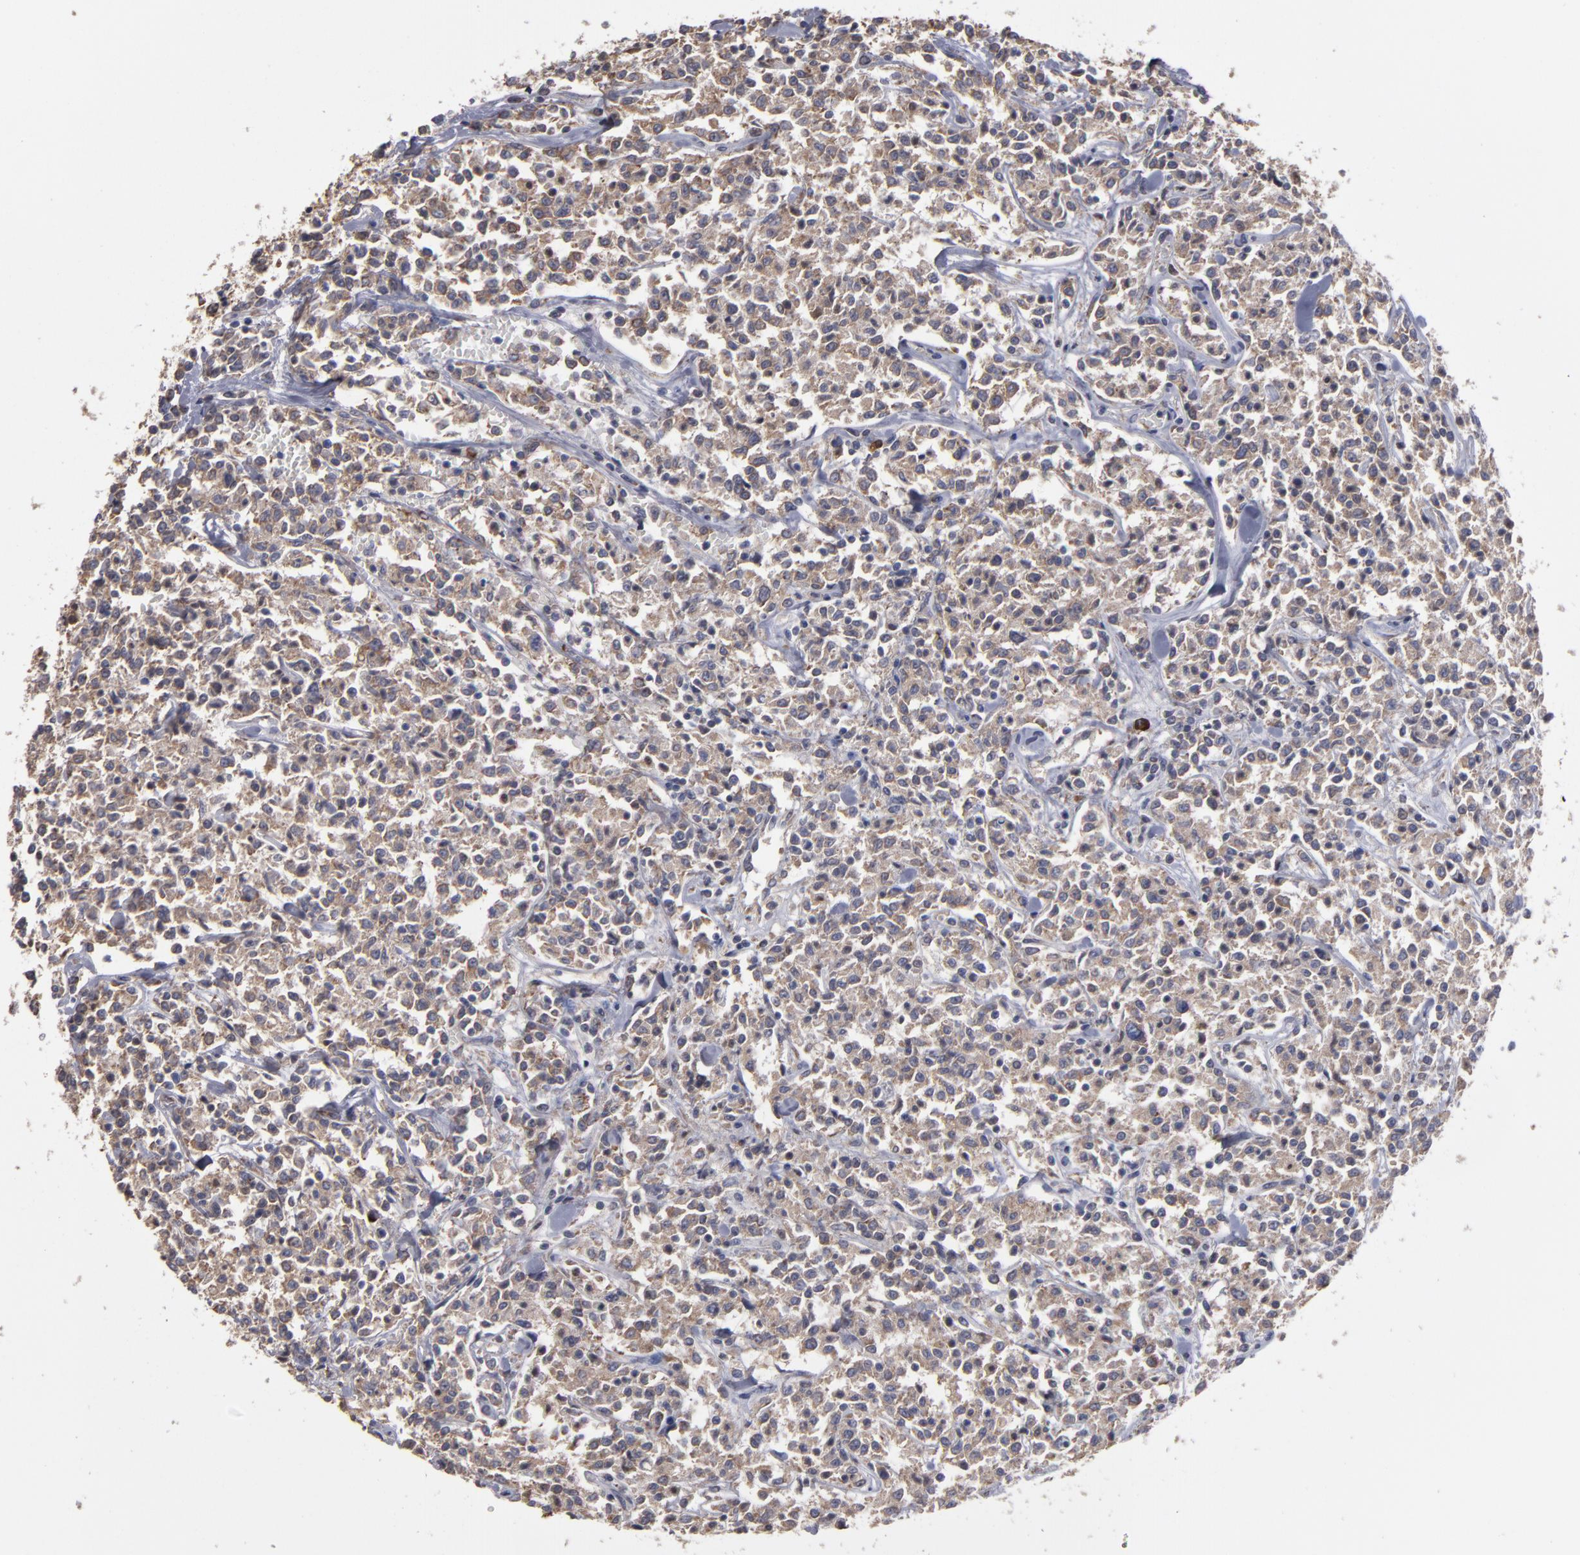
{"staining": {"intensity": "weak", "quantity": ">75%", "location": "cytoplasmic/membranous"}, "tissue": "lymphoma", "cell_type": "Tumor cells", "image_type": "cancer", "snomed": [{"axis": "morphology", "description": "Malignant lymphoma, non-Hodgkin's type, Low grade"}, {"axis": "topography", "description": "Small intestine"}], "caption": "Brown immunohistochemical staining in low-grade malignant lymphoma, non-Hodgkin's type exhibits weak cytoplasmic/membranous positivity in about >75% of tumor cells. (Stains: DAB (3,3'-diaminobenzidine) in brown, nuclei in blue, Microscopy: brightfield microscopy at high magnification).", "gene": "SND1", "patient": {"sex": "female", "age": 59}}